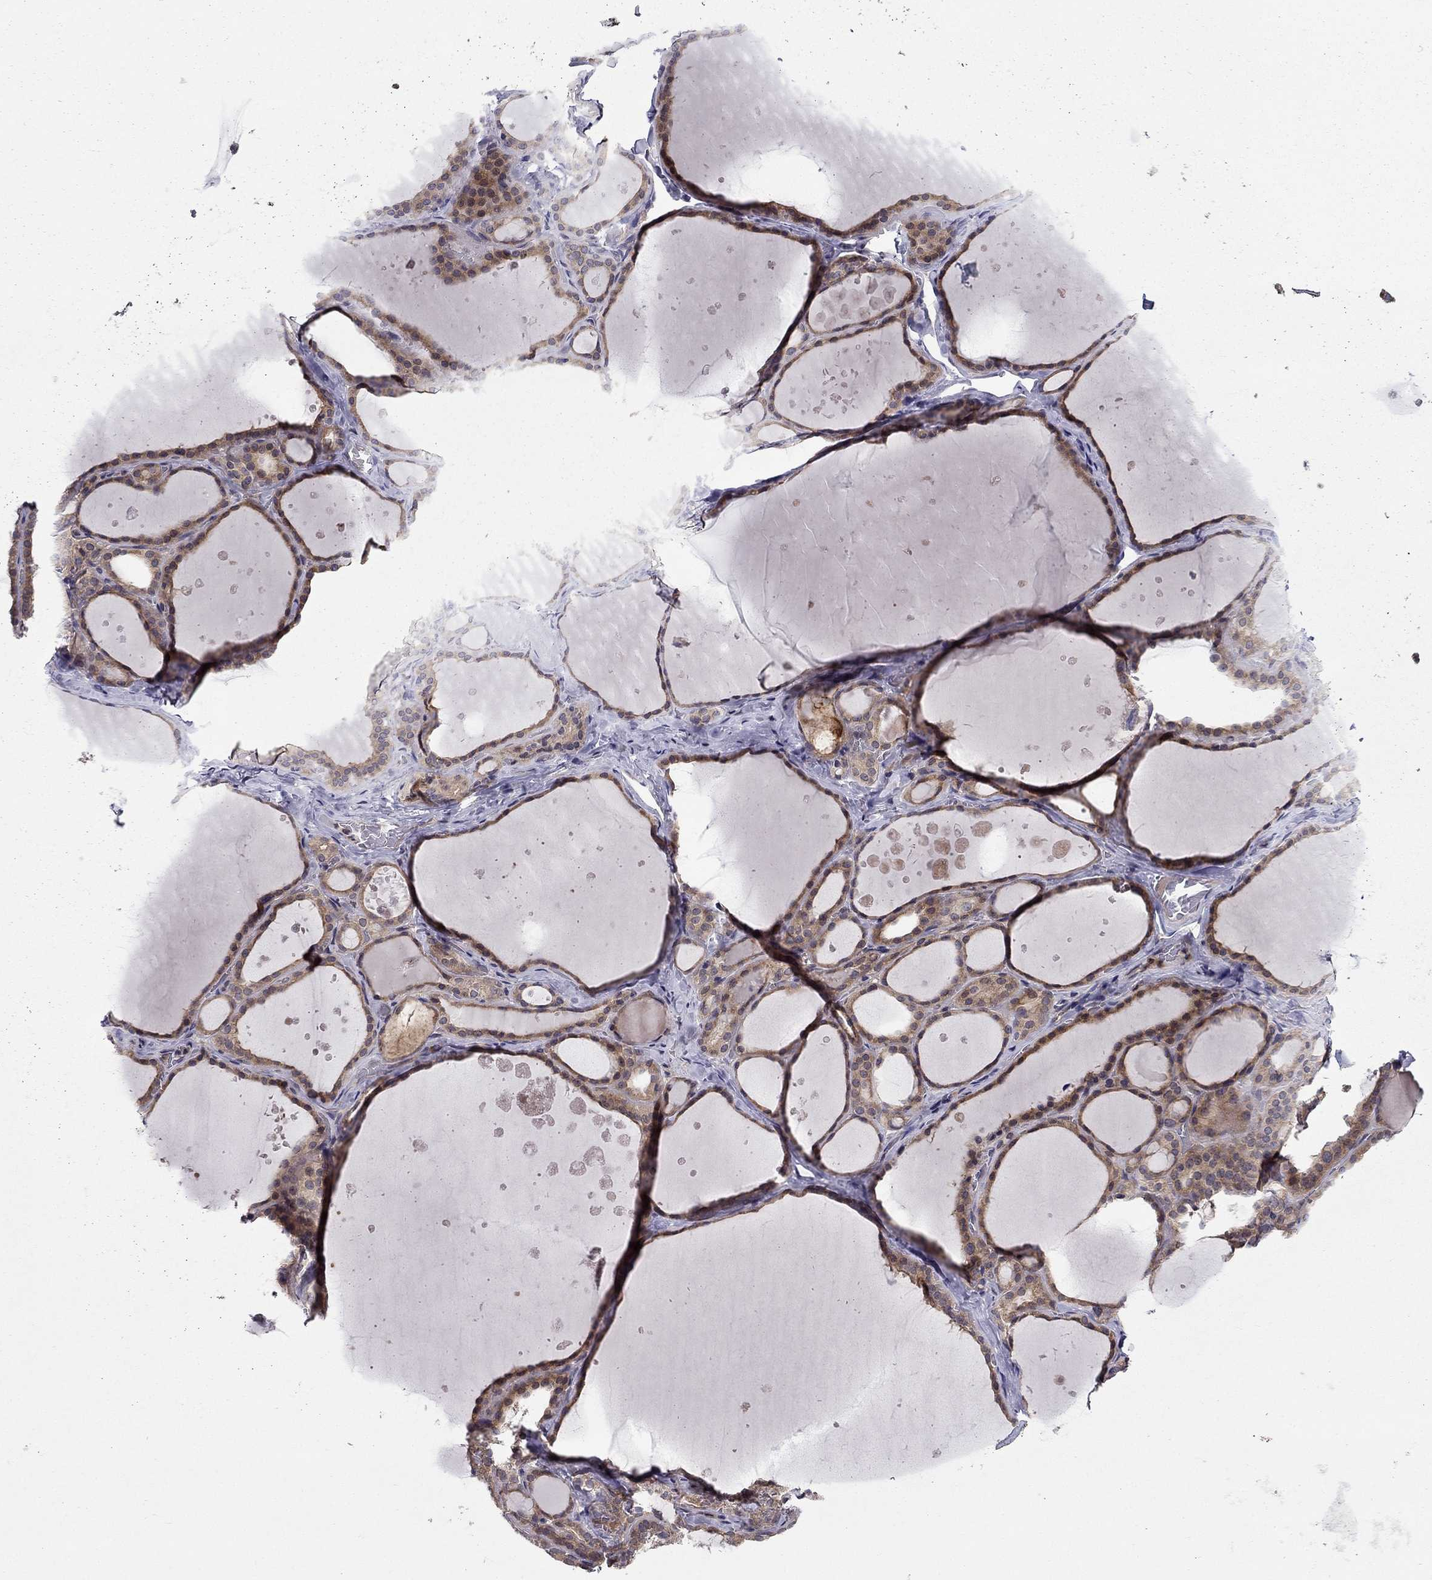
{"staining": {"intensity": "moderate", "quantity": "25%-75%", "location": "cytoplasmic/membranous"}, "tissue": "thyroid gland", "cell_type": "Glandular cells", "image_type": "normal", "snomed": [{"axis": "morphology", "description": "Normal tissue, NOS"}, {"axis": "topography", "description": "Thyroid gland"}], "caption": "Moderate cytoplasmic/membranous protein expression is seen in about 25%-75% of glandular cells in thyroid gland.", "gene": "ARHGEF28", "patient": {"sex": "male", "age": 63}}